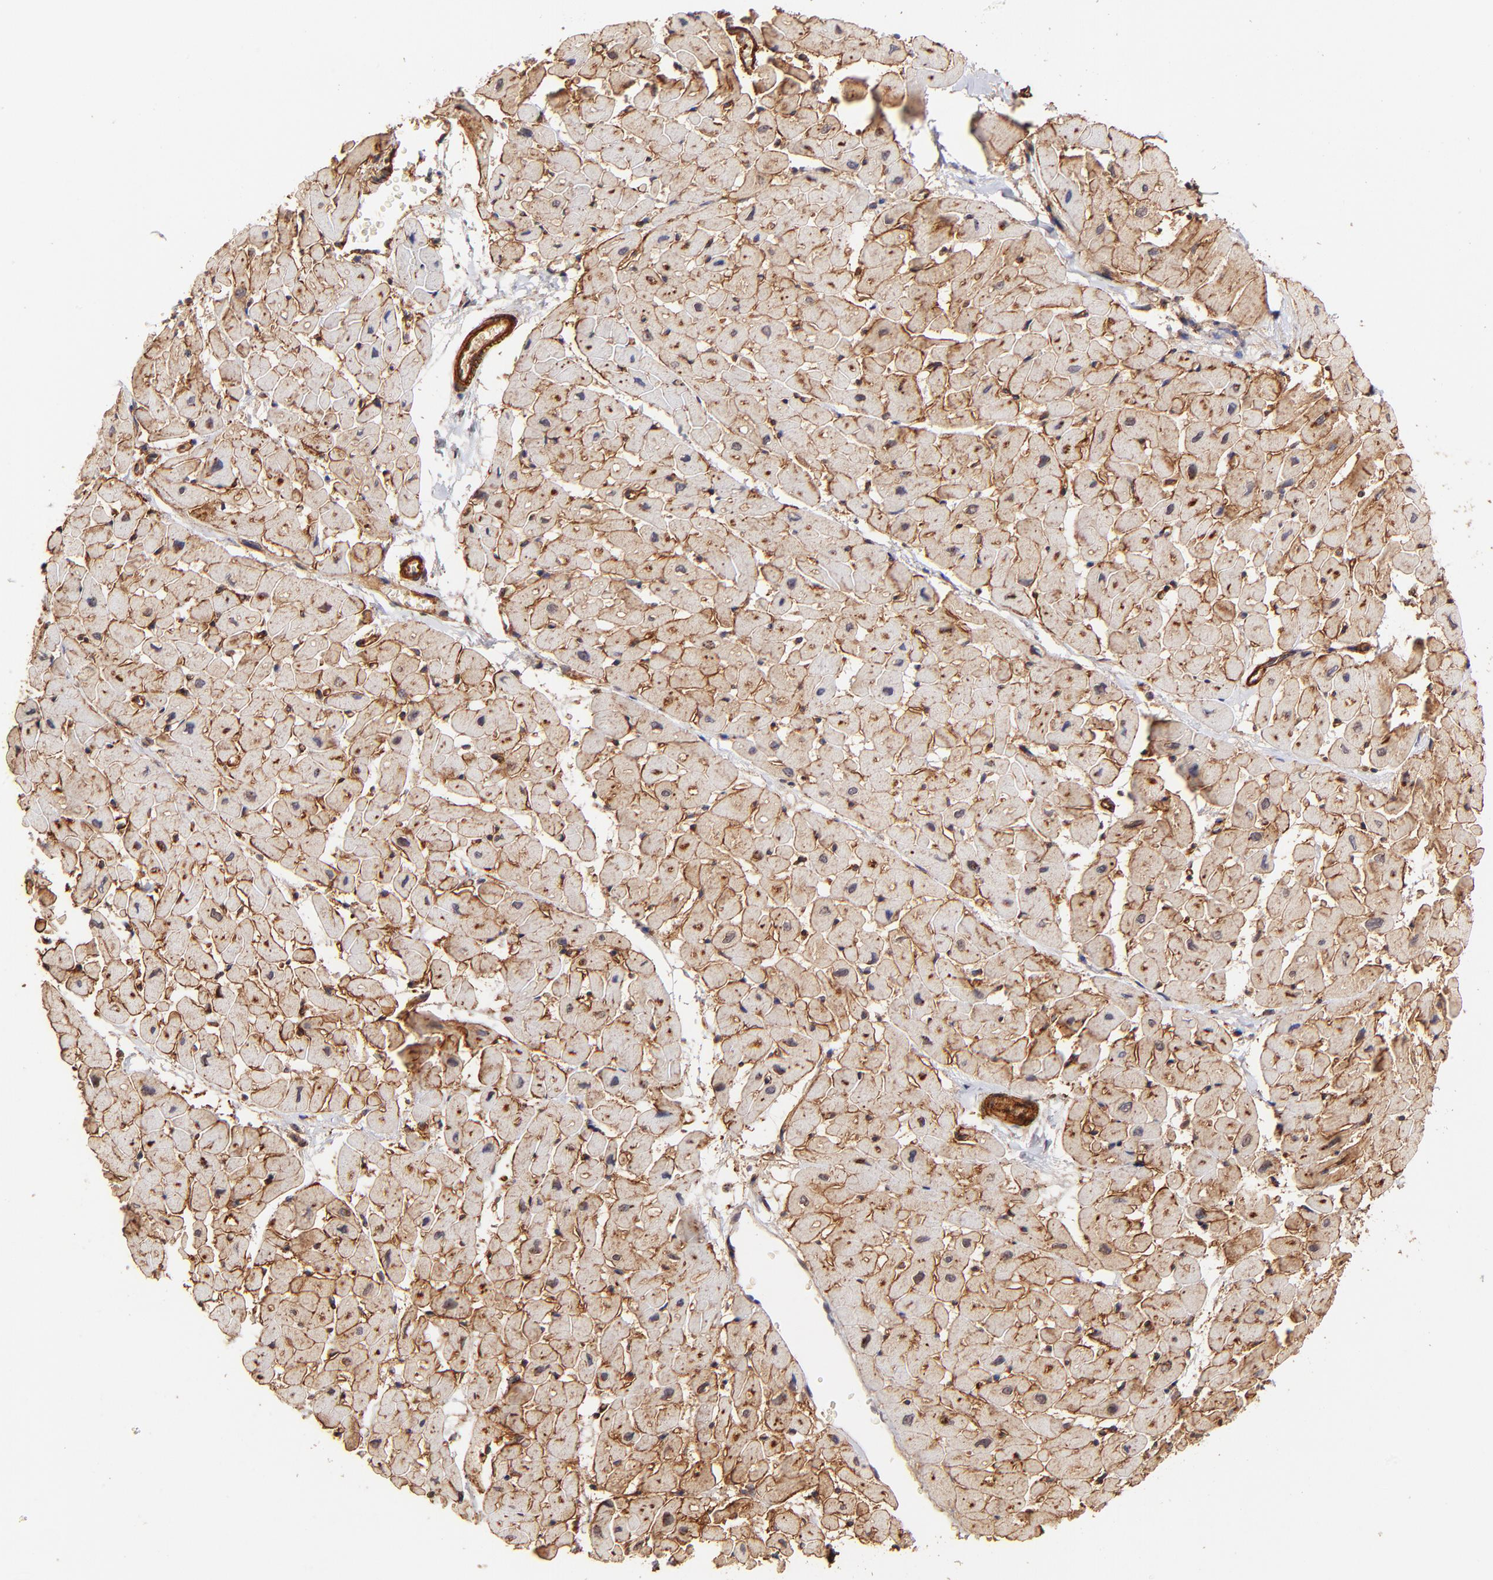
{"staining": {"intensity": "strong", "quantity": ">75%", "location": "cytoplasmic/membranous"}, "tissue": "heart muscle", "cell_type": "Cardiomyocytes", "image_type": "normal", "snomed": [{"axis": "morphology", "description": "Normal tissue, NOS"}, {"axis": "topography", "description": "Heart"}], "caption": "Cardiomyocytes reveal high levels of strong cytoplasmic/membranous staining in approximately >75% of cells in normal heart muscle.", "gene": "ITGB1", "patient": {"sex": "male", "age": 45}}